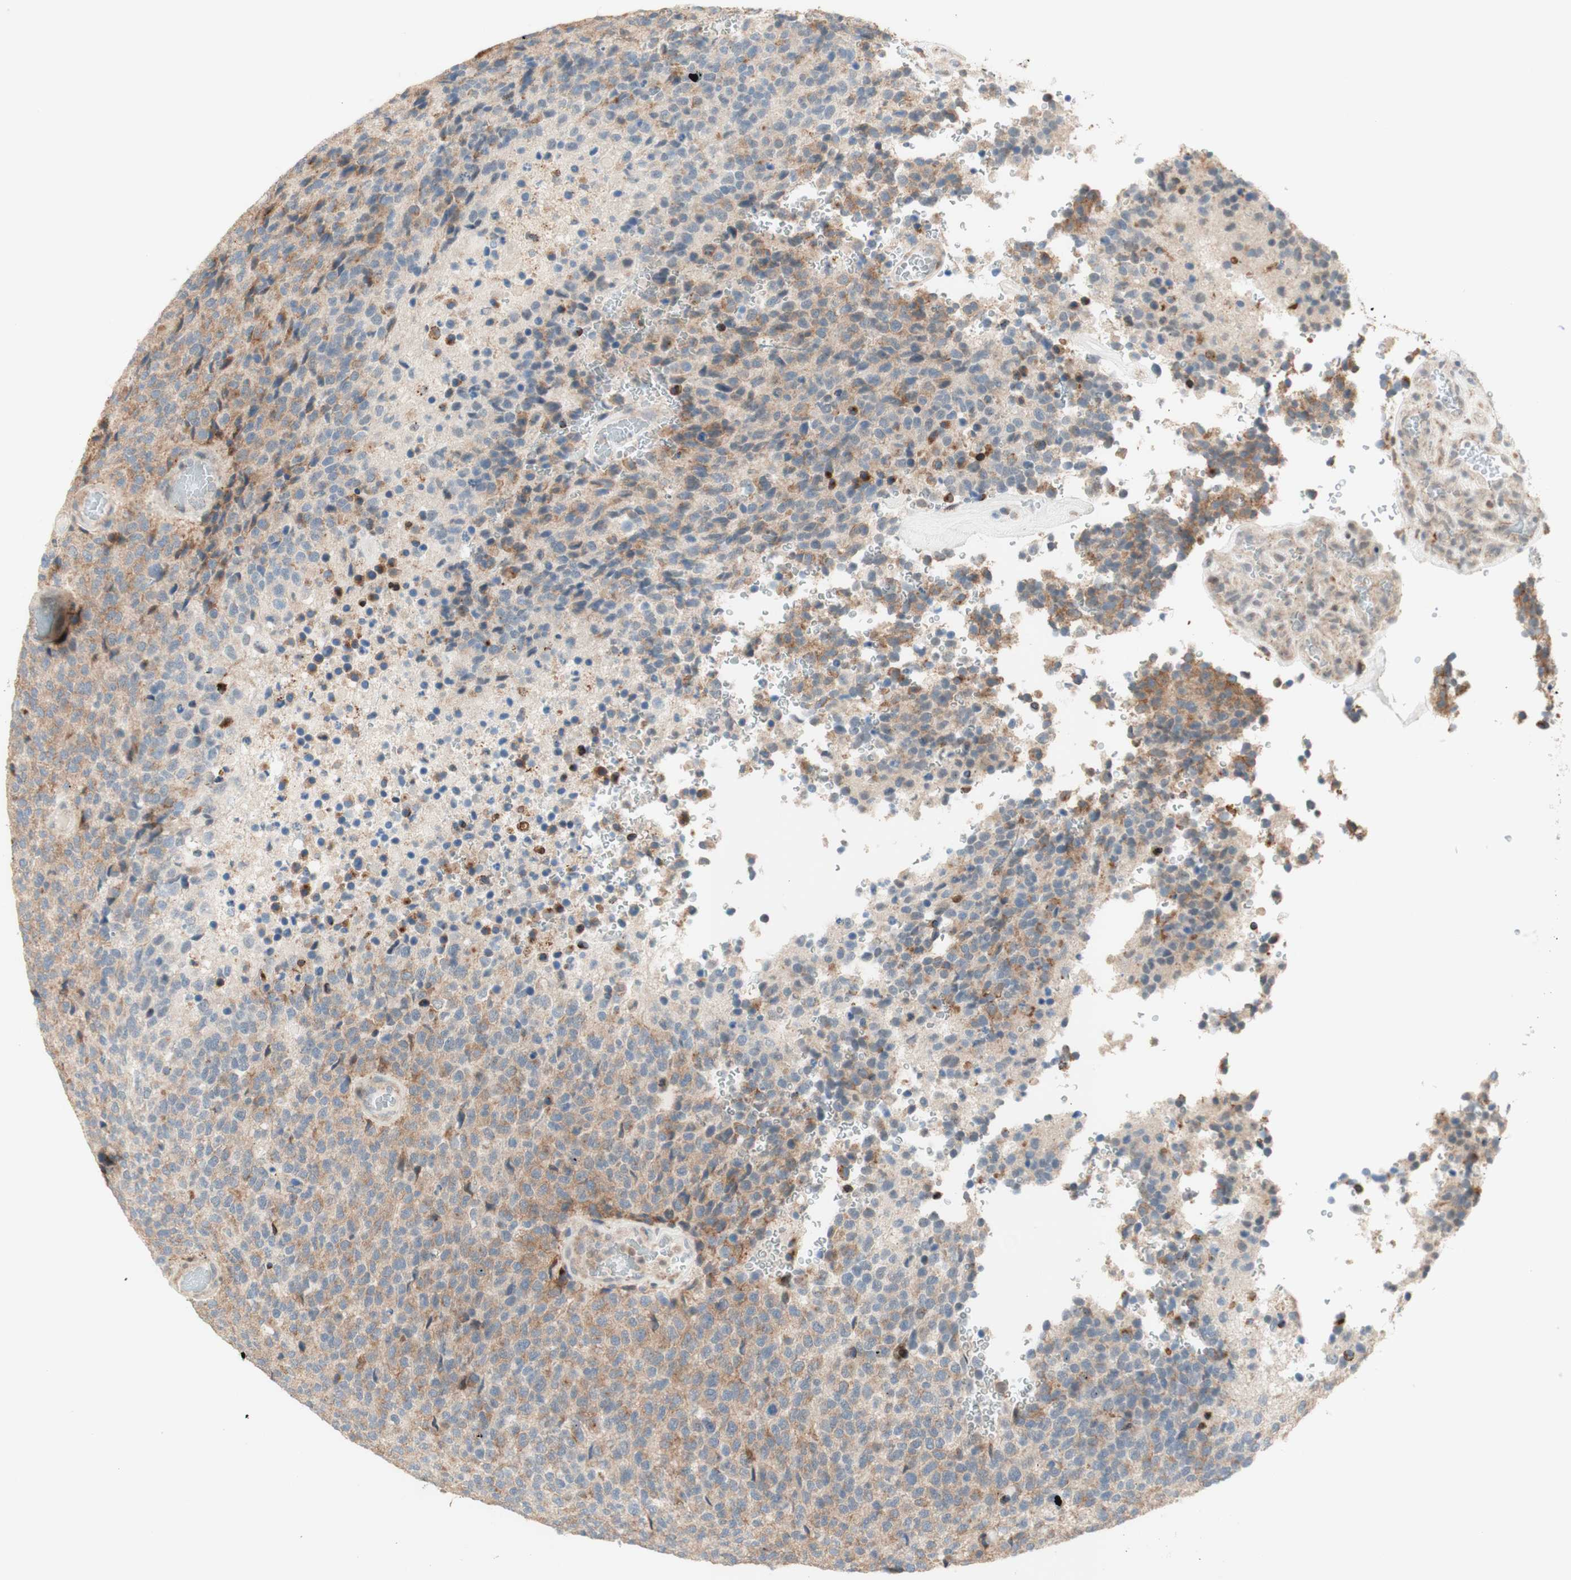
{"staining": {"intensity": "moderate", "quantity": ">75%", "location": "cytoplasmic/membranous"}, "tissue": "glioma", "cell_type": "Tumor cells", "image_type": "cancer", "snomed": [{"axis": "morphology", "description": "Glioma, malignant, High grade"}, {"axis": "topography", "description": "pancreas cauda"}], "caption": "Malignant high-grade glioma stained with a brown dye demonstrates moderate cytoplasmic/membranous positive staining in about >75% of tumor cells.", "gene": "GAPT", "patient": {"sex": "male", "age": 60}}